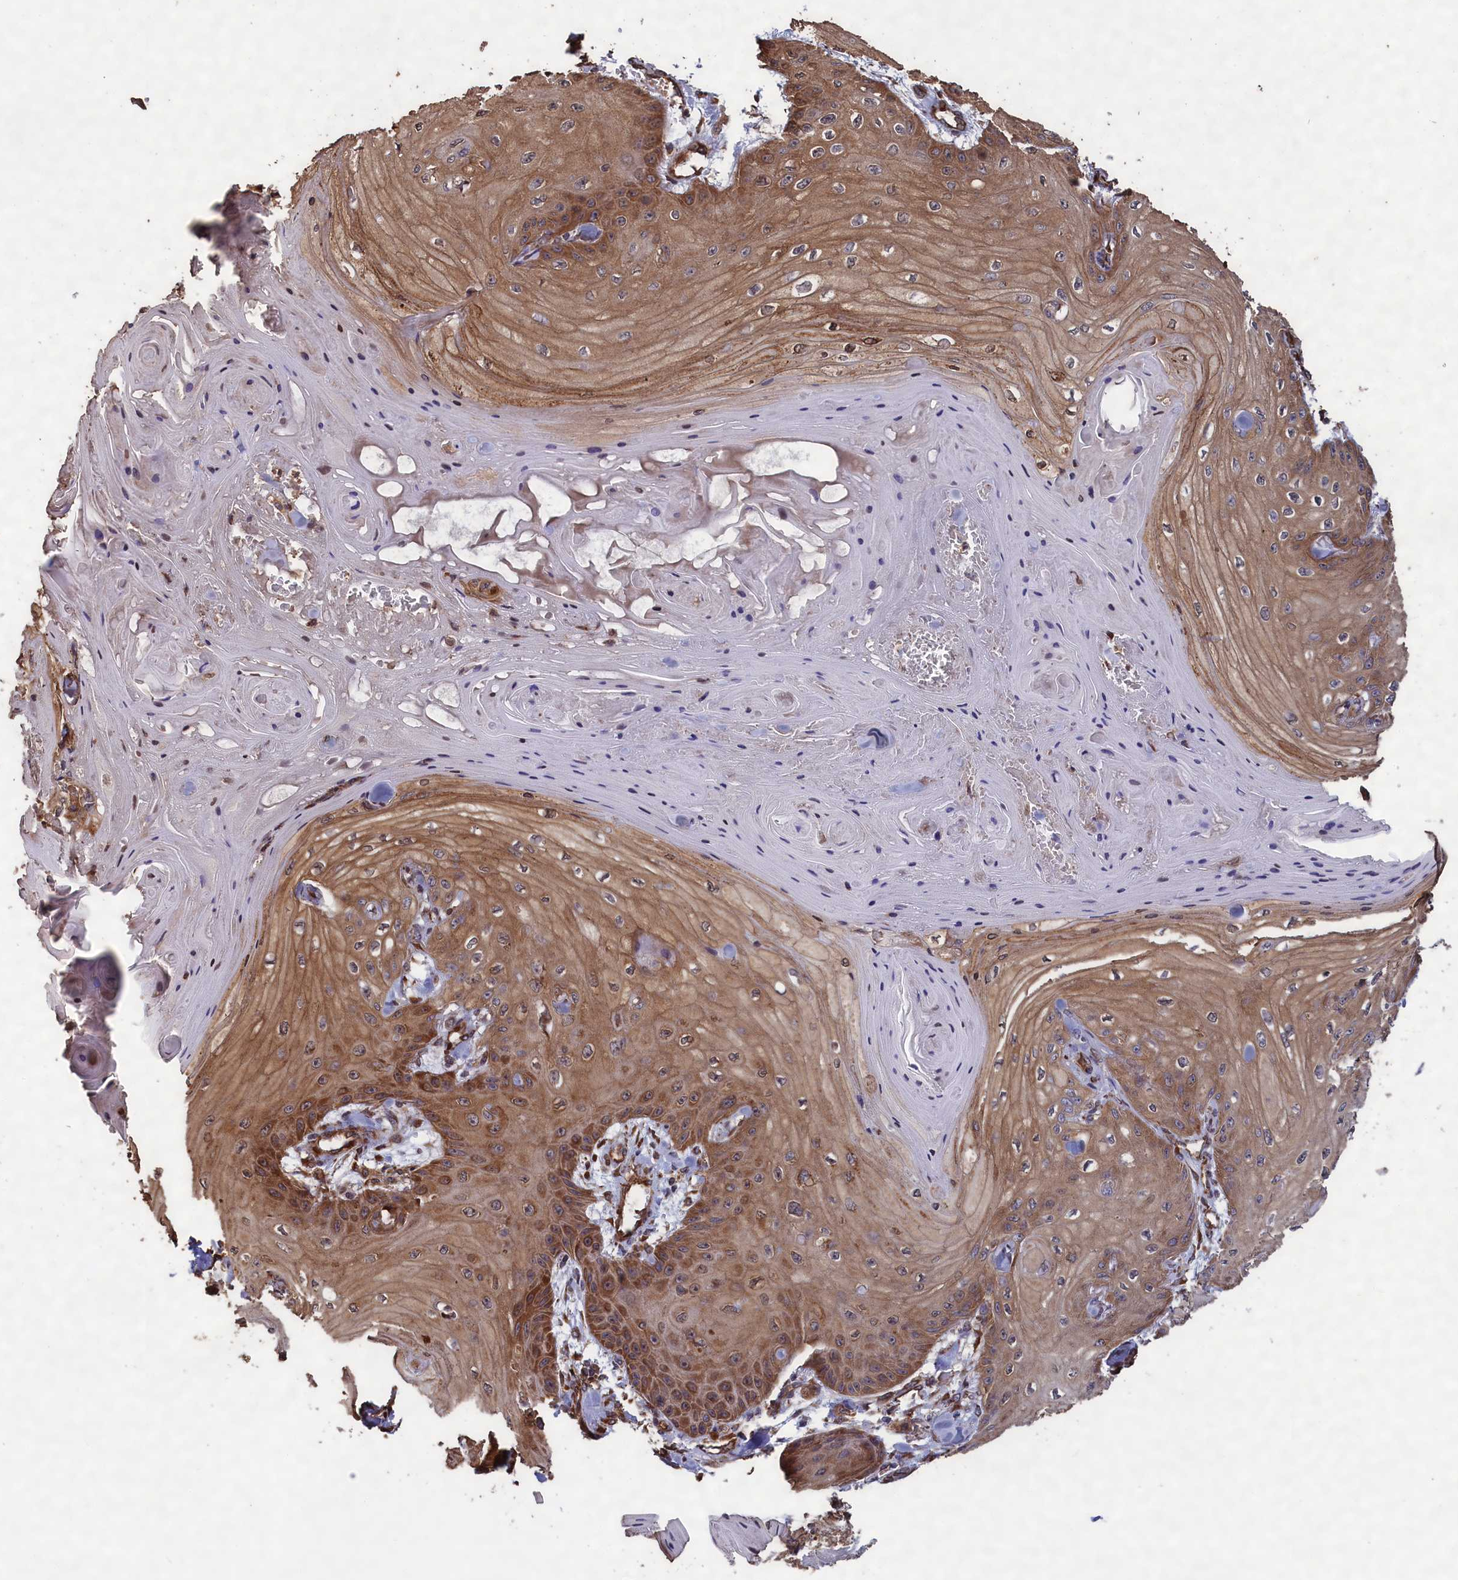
{"staining": {"intensity": "moderate", "quantity": ">75%", "location": "cytoplasmic/membranous"}, "tissue": "skin cancer", "cell_type": "Tumor cells", "image_type": "cancer", "snomed": [{"axis": "morphology", "description": "Squamous cell carcinoma, NOS"}, {"axis": "topography", "description": "Skin"}], "caption": "A high-resolution photomicrograph shows immunohistochemistry (IHC) staining of squamous cell carcinoma (skin), which reveals moderate cytoplasmic/membranous staining in approximately >75% of tumor cells. Using DAB (3,3'-diaminobenzidine) (brown) and hematoxylin (blue) stains, captured at high magnification using brightfield microscopy.", "gene": "CCDC124", "patient": {"sex": "male", "age": 74}}